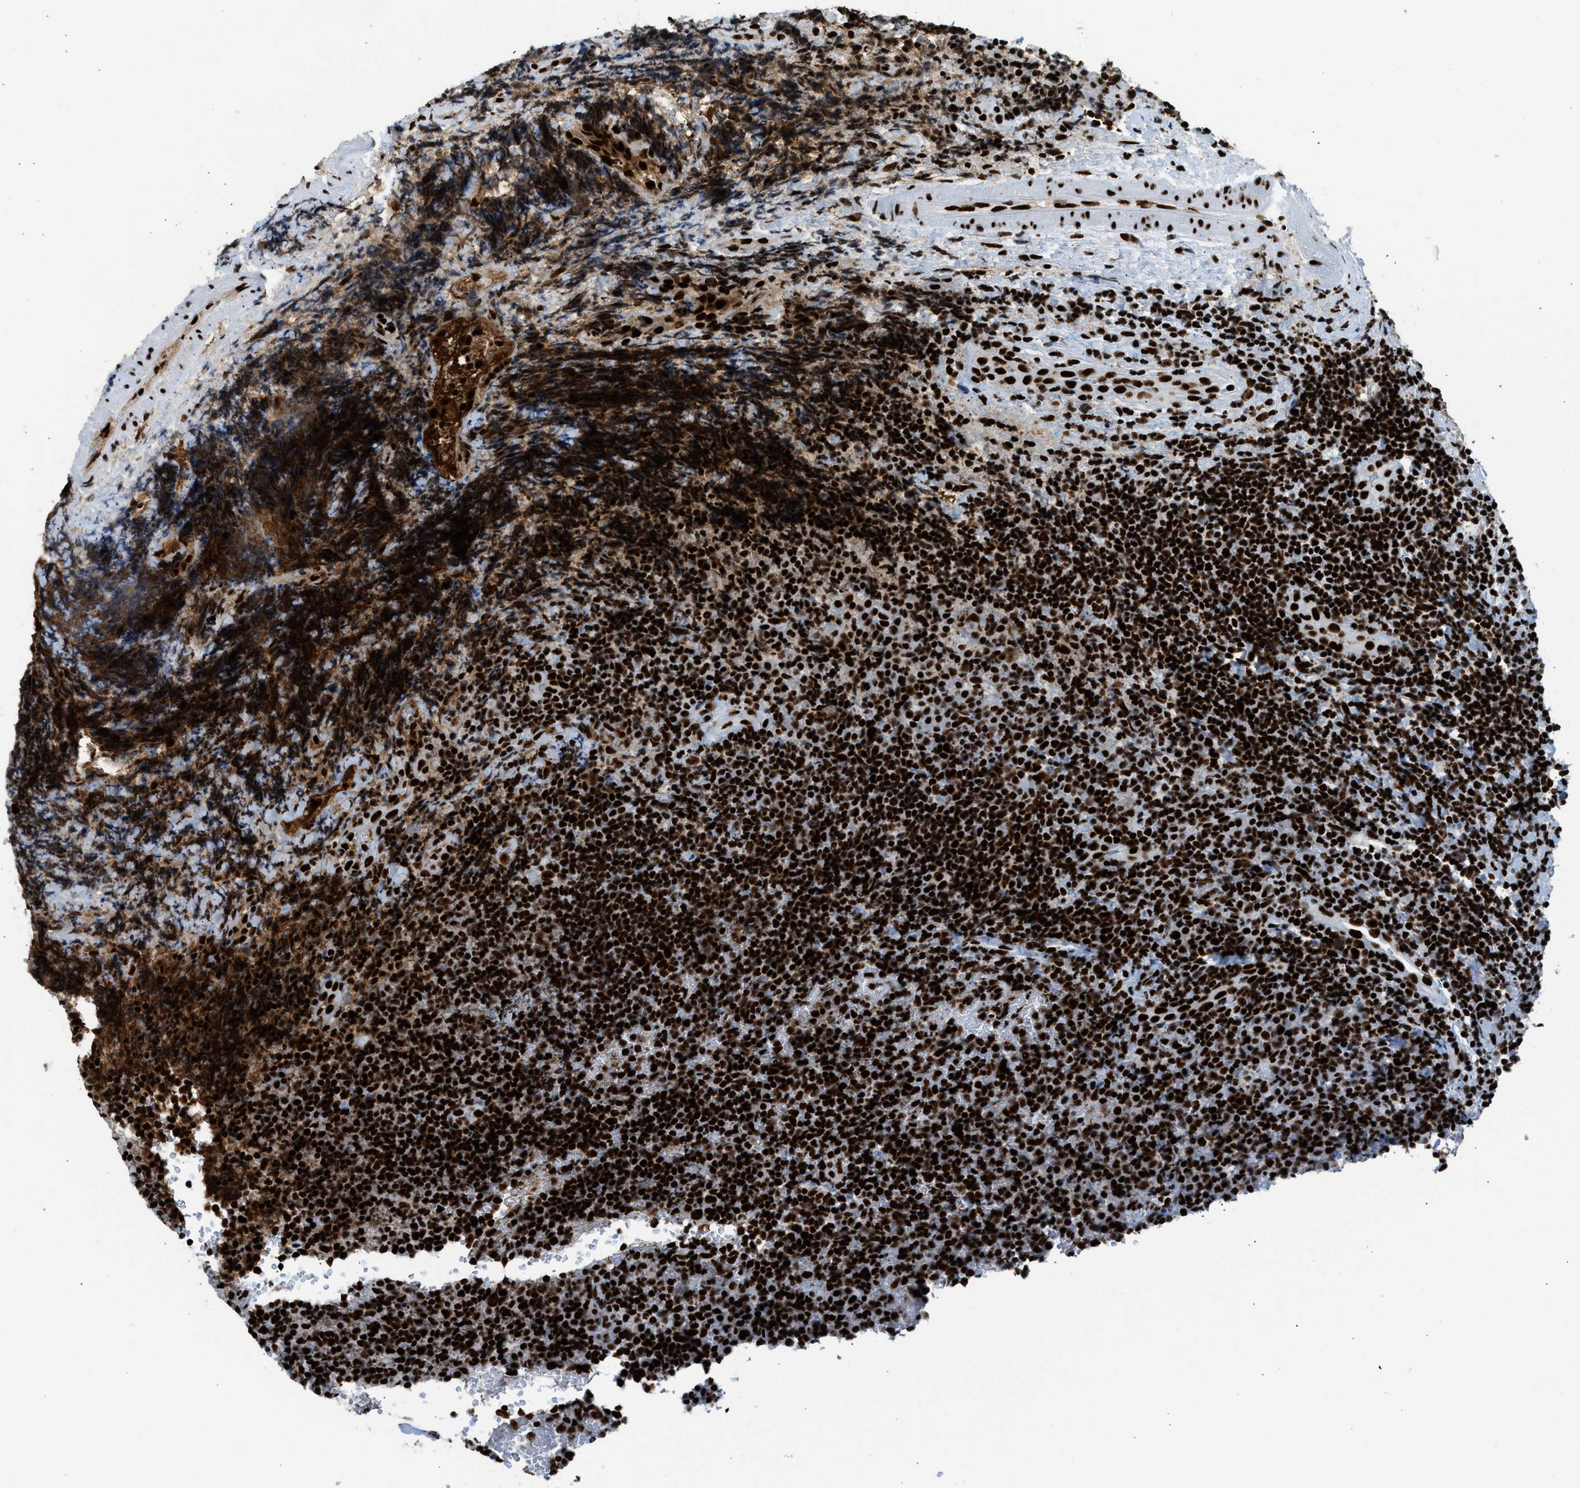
{"staining": {"intensity": "strong", "quantity": ">75%", "location": "nuclear"}, "tissue": "lymphoma", "cell_type": "Tumor cells", "image_type": "cancer", "snomed": [{"axis": "morphology", "description": "Malignant lymphoma, non-Hodgkin's type, High grade"}, {"axis": "topography", "description": "Tonsil"}], "caption": "A photomicrograph of high-grade malignant lymphoma, non-Hodgkin's type stained for a protein displays strong nuclear brown staining in tumor cells.", "gene": "PIF1", "patient": {"sex": "female", "age": 36}}